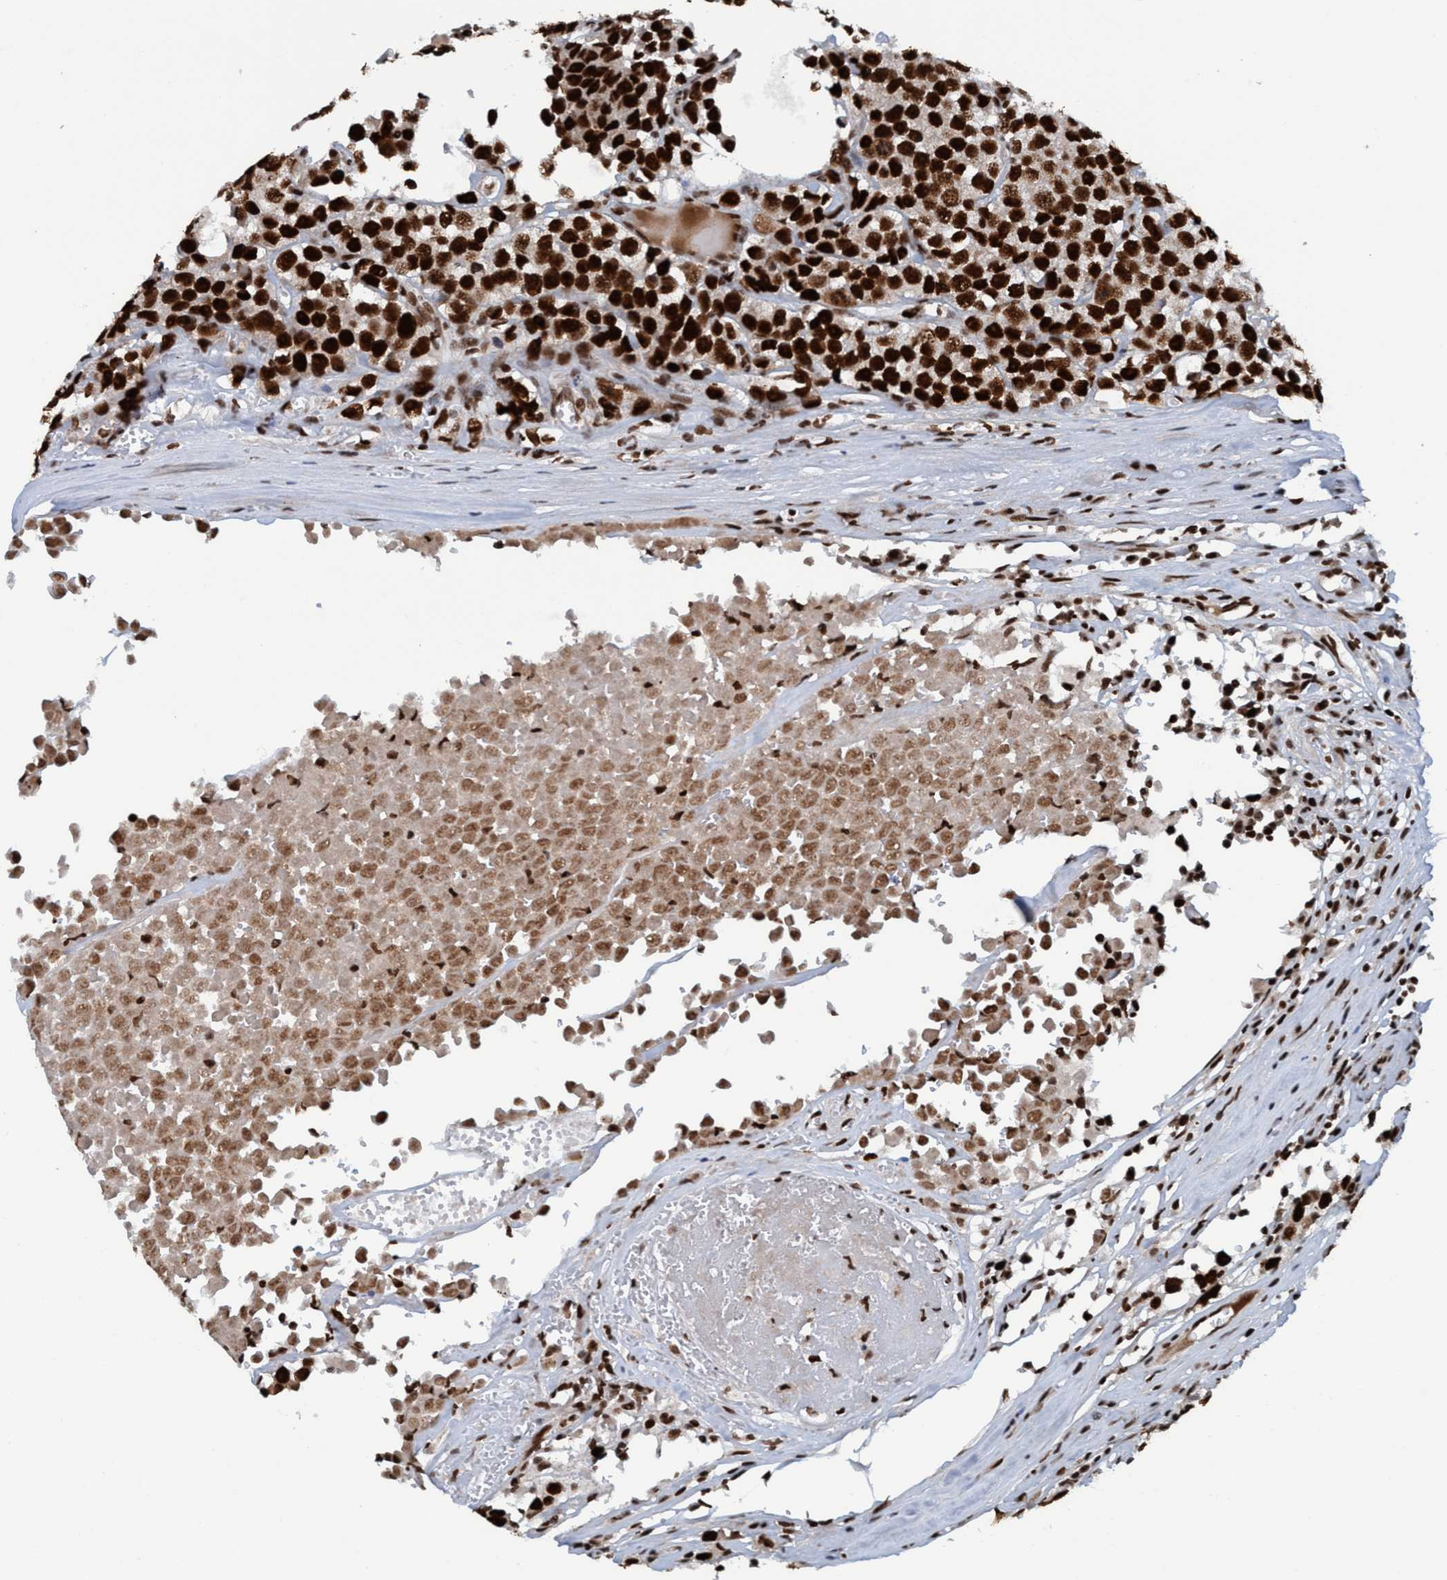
{"staining": {"intensity": "strong", "quantity": ">75%", "location": "nuclear"}, "tissue": "testis cancer", "cell_type": "Tumor cells", "image_type": "cancer", "snomed": [{"axis": "morphology", "description": "Seminoma, NOS"}, {"axis": "morphology", "description": "Carcinoma, Embryonal, NOS"}, {"axis": "topography", "description": "Testis"}], "caption": "Testis cancer stained for a protein (brown) displays strong nuclear positive positivity in approximately >75% of tumor cells.", "gene": "TOPBP1", "patient": {"sex": "male", "age": 52}}